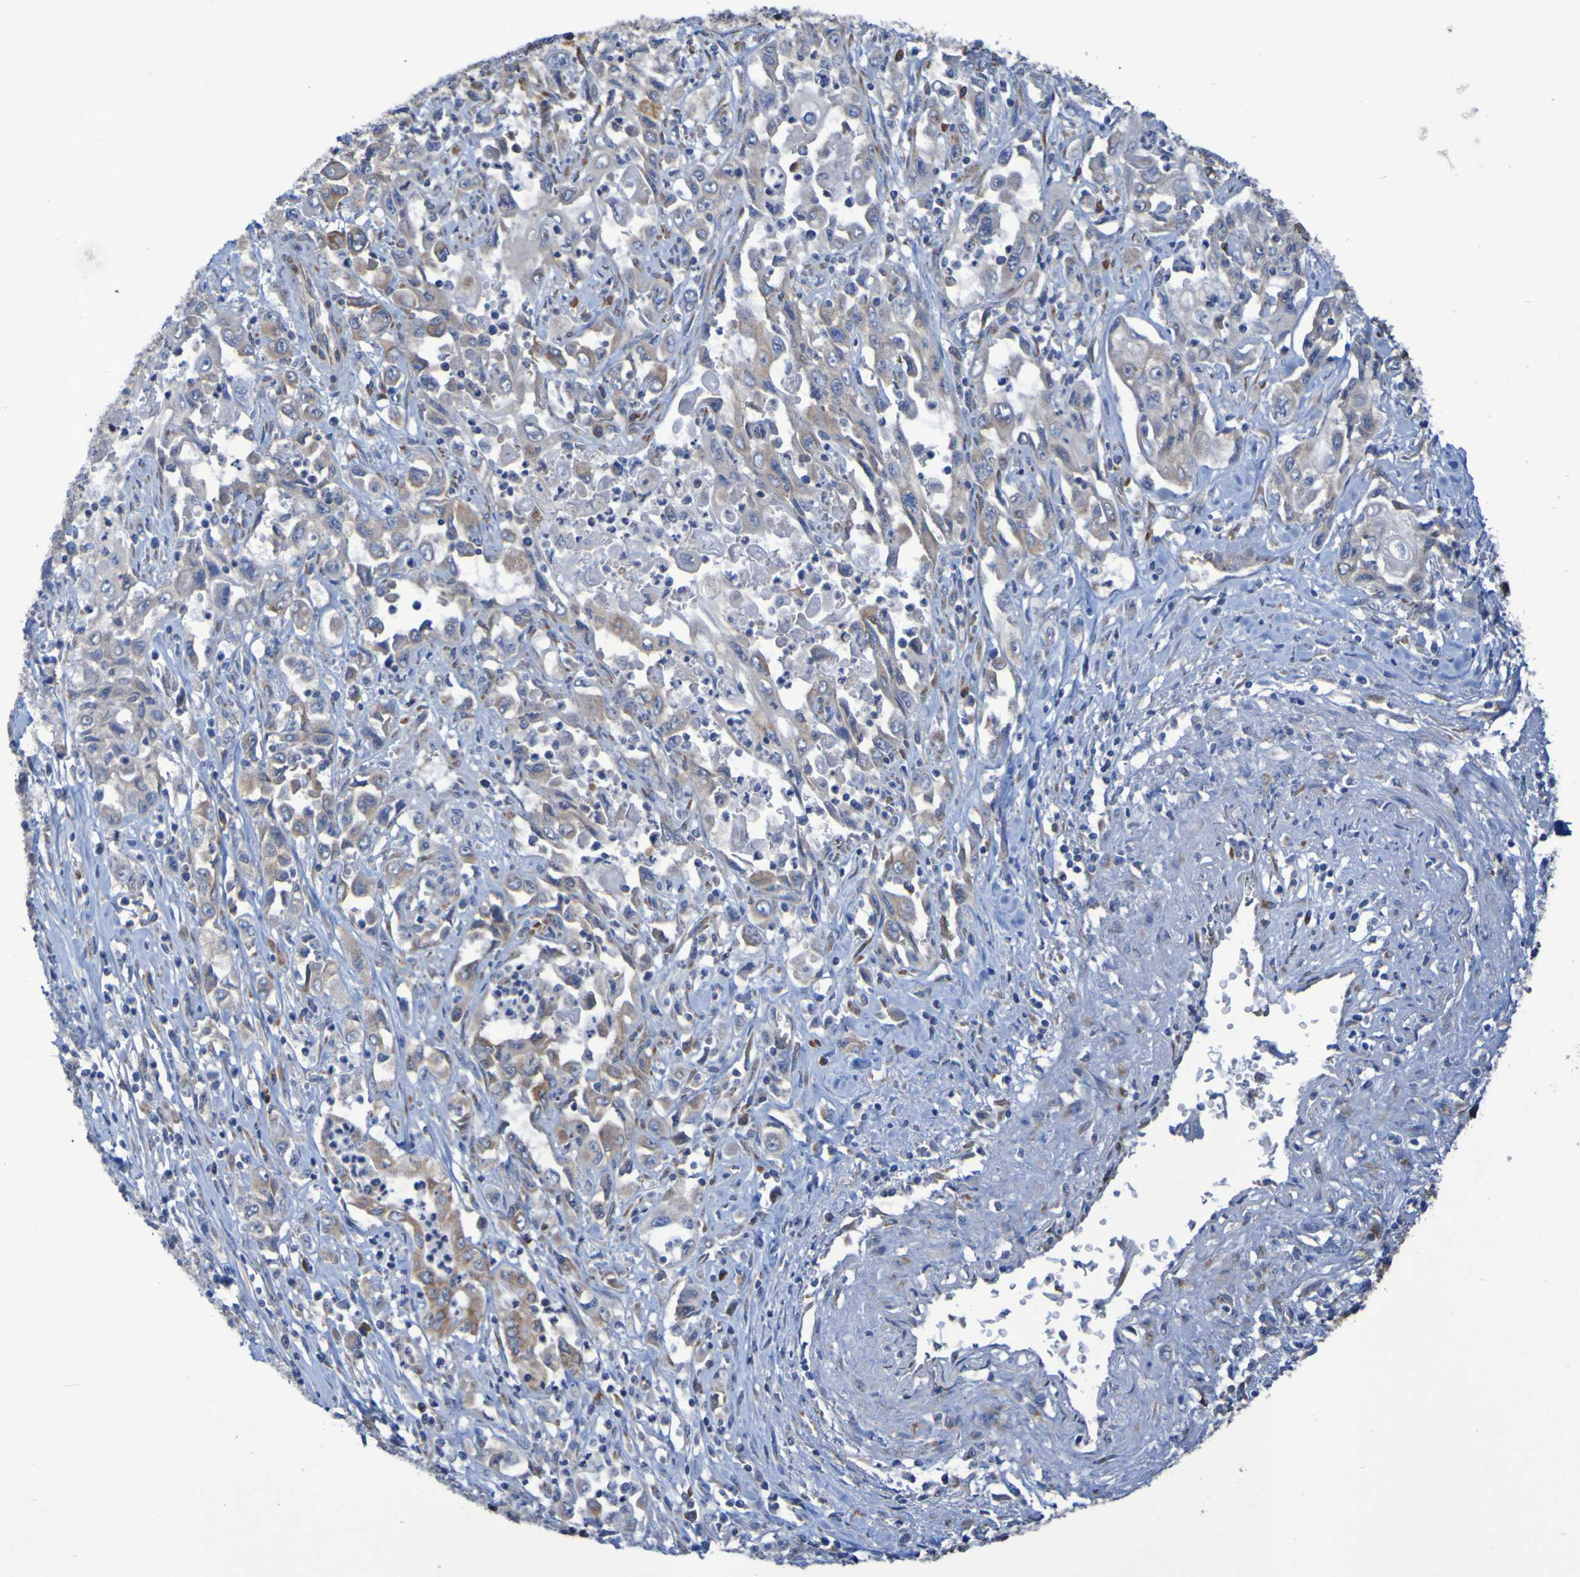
{"staining": {"intensity": "negative", "quantity": "none", "location": "none"}, "tissue": "pancreatic cancer", "cell_type": "Tumor cells", "image_type": "cancer", "snomed": [{"axis": "morphology", "description": "Adenocarcinoma, NOS"}, {"axis": "topography", "description": "Pancreas"}], "caption": "Immunohistochemical staining of human pancreatic cancer shows no significant positivity in tumor cells. (DAB (3,3'-diaminobenzidine) IHC visualized using brightfield microscopy, high magnification).", "gene": "FKBP3", "patient": {"sex": "male", "age": 70}}